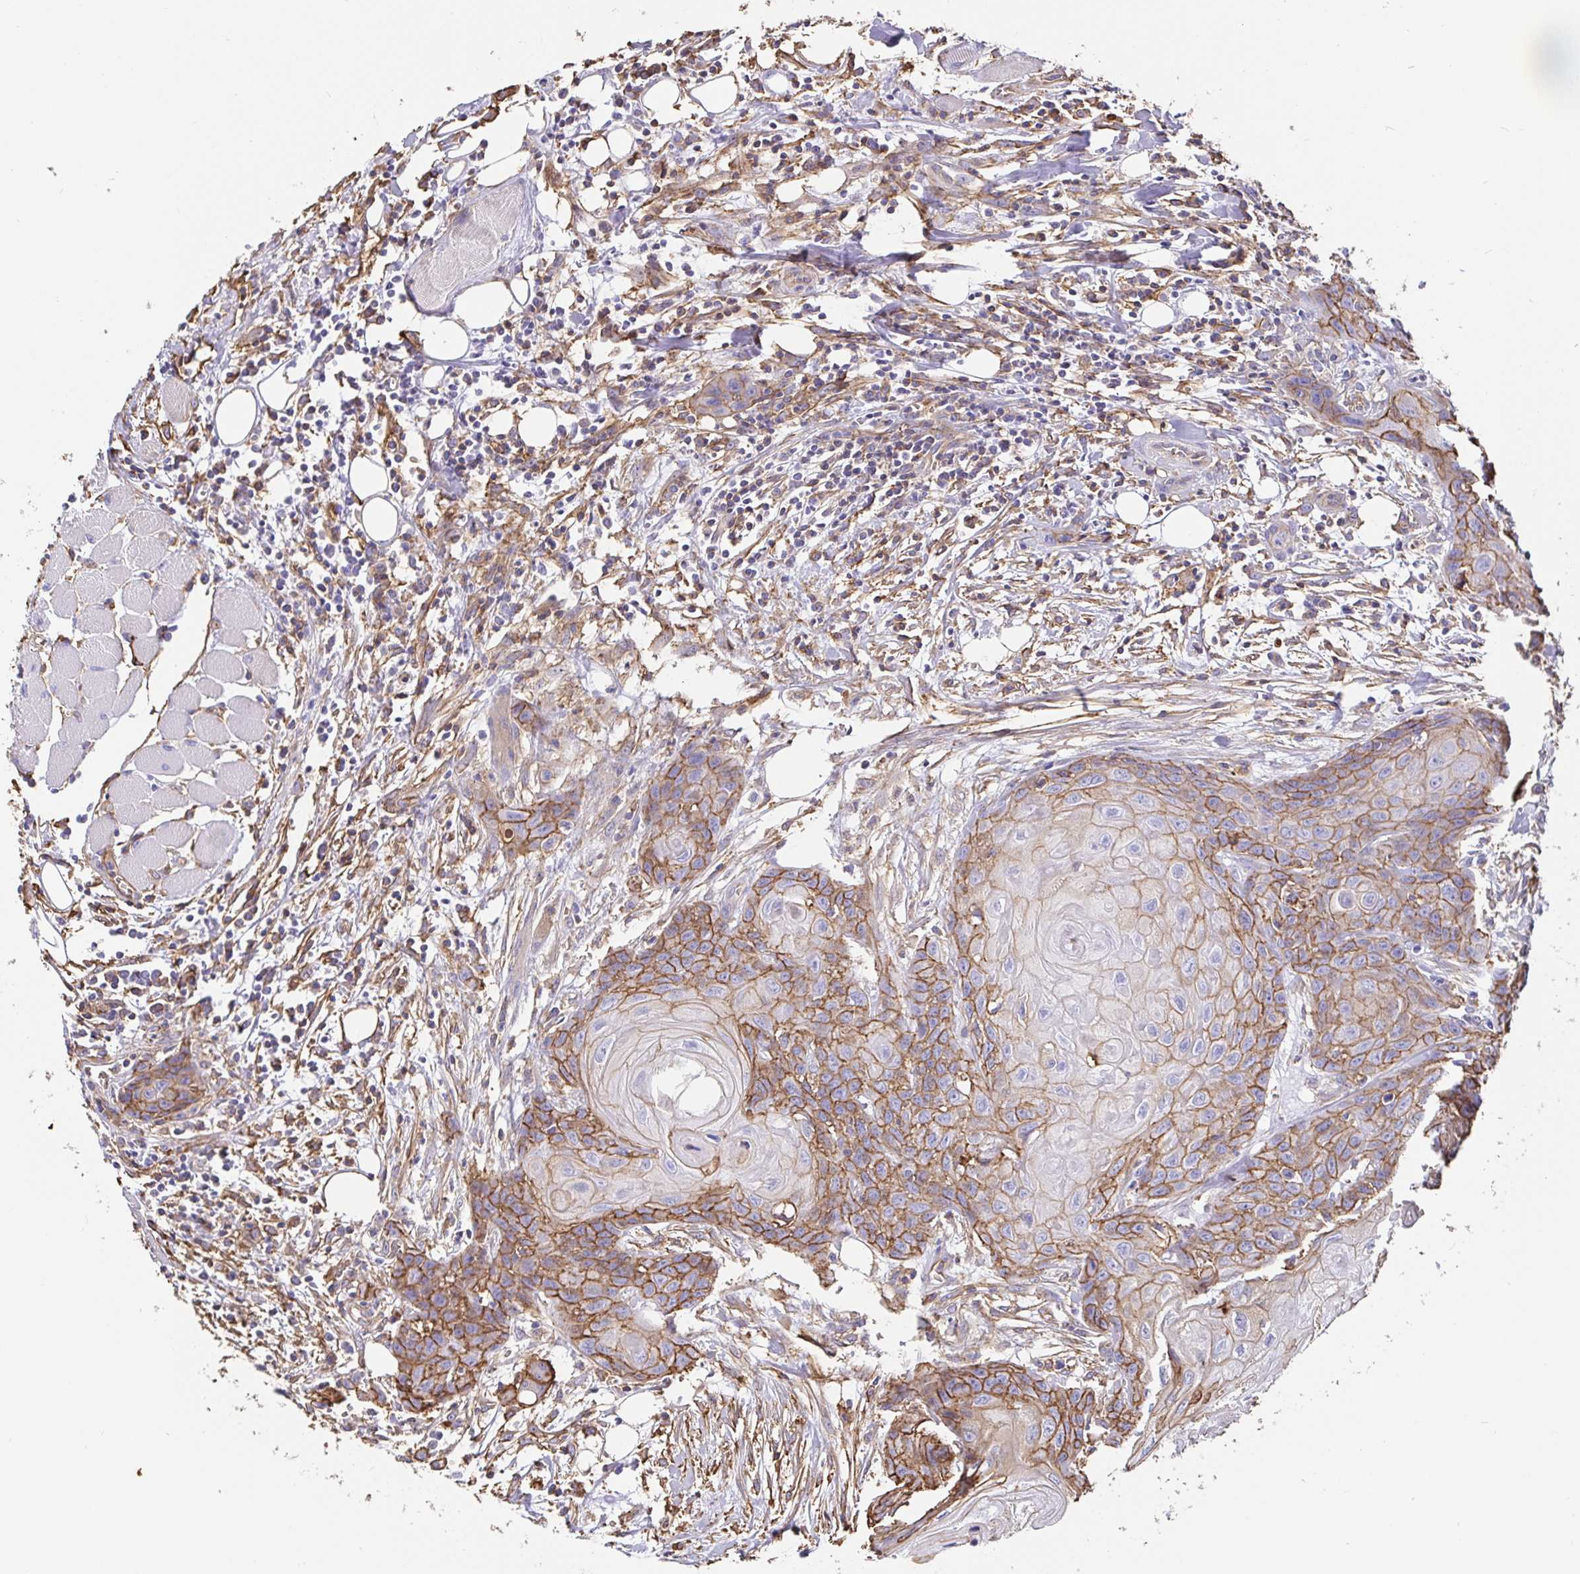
{"staining": {"intensity": "moderate", "quantity": ">75%", "location": "cytoplasmic/membranous"}, "tissue": "head and neck cancer", "cell_type": "Tumor cells", "image_type": "cancer", "snomed": [{"axis": "morphology", "description": "Squamous cell carcinoma, NOS"}, {"axis": "topography", "description": "Oral tissue"}, {"axis": "topography", "description": "Head-Neck"}], "caption": "Human head and neck cancer (squamous cell carcinoma) stained for a protein (brown) shows moderate cytoplasmic/membranous positive staining in about >75% of tumor cells.", "gene": "ANXA2", "patient": {"sex": "male", "age": 58}}